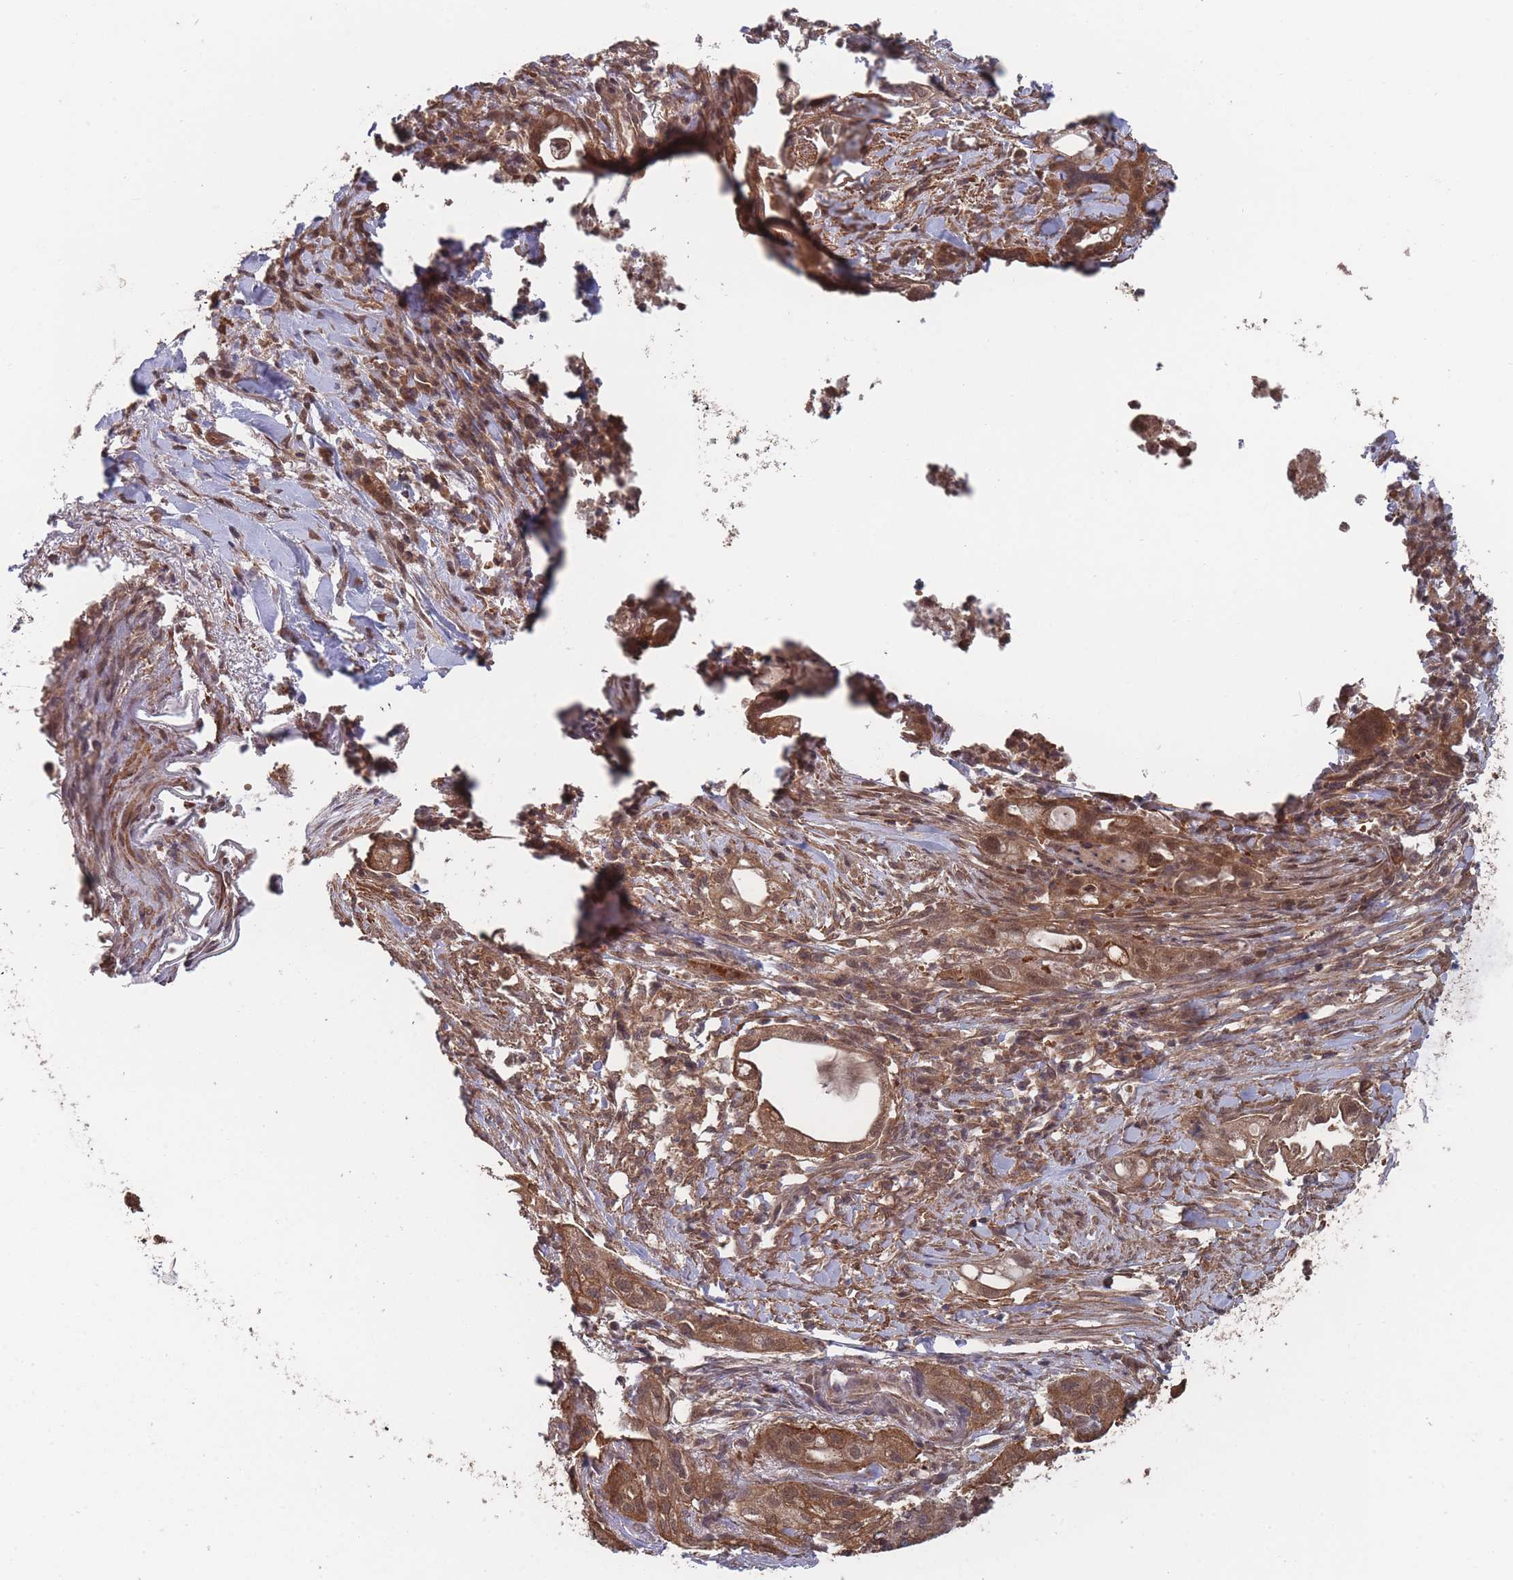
{"staining": {"intensity": "strong", "quantity": ">75%", "location": "cytoplasmic/membranous"}, "tissue": "pancreatic cancer", "cell_type": "Tumor cells", "image_type": "cancer", "snomed": [{"axis": "morphology", "description": "Adenocarcinoma, NOS"}, {"axis": "topography", "description": "Pancreas"}], "caption": "DAB immunohistochemical staining of adenocarcinoma (pancreatic) demonstrates strong cytoplasmic/membranous protein staining in approximately >75% of tumor cells.", "gene": "SF3B1", "patient": {"sex": "male", "age": 44}}